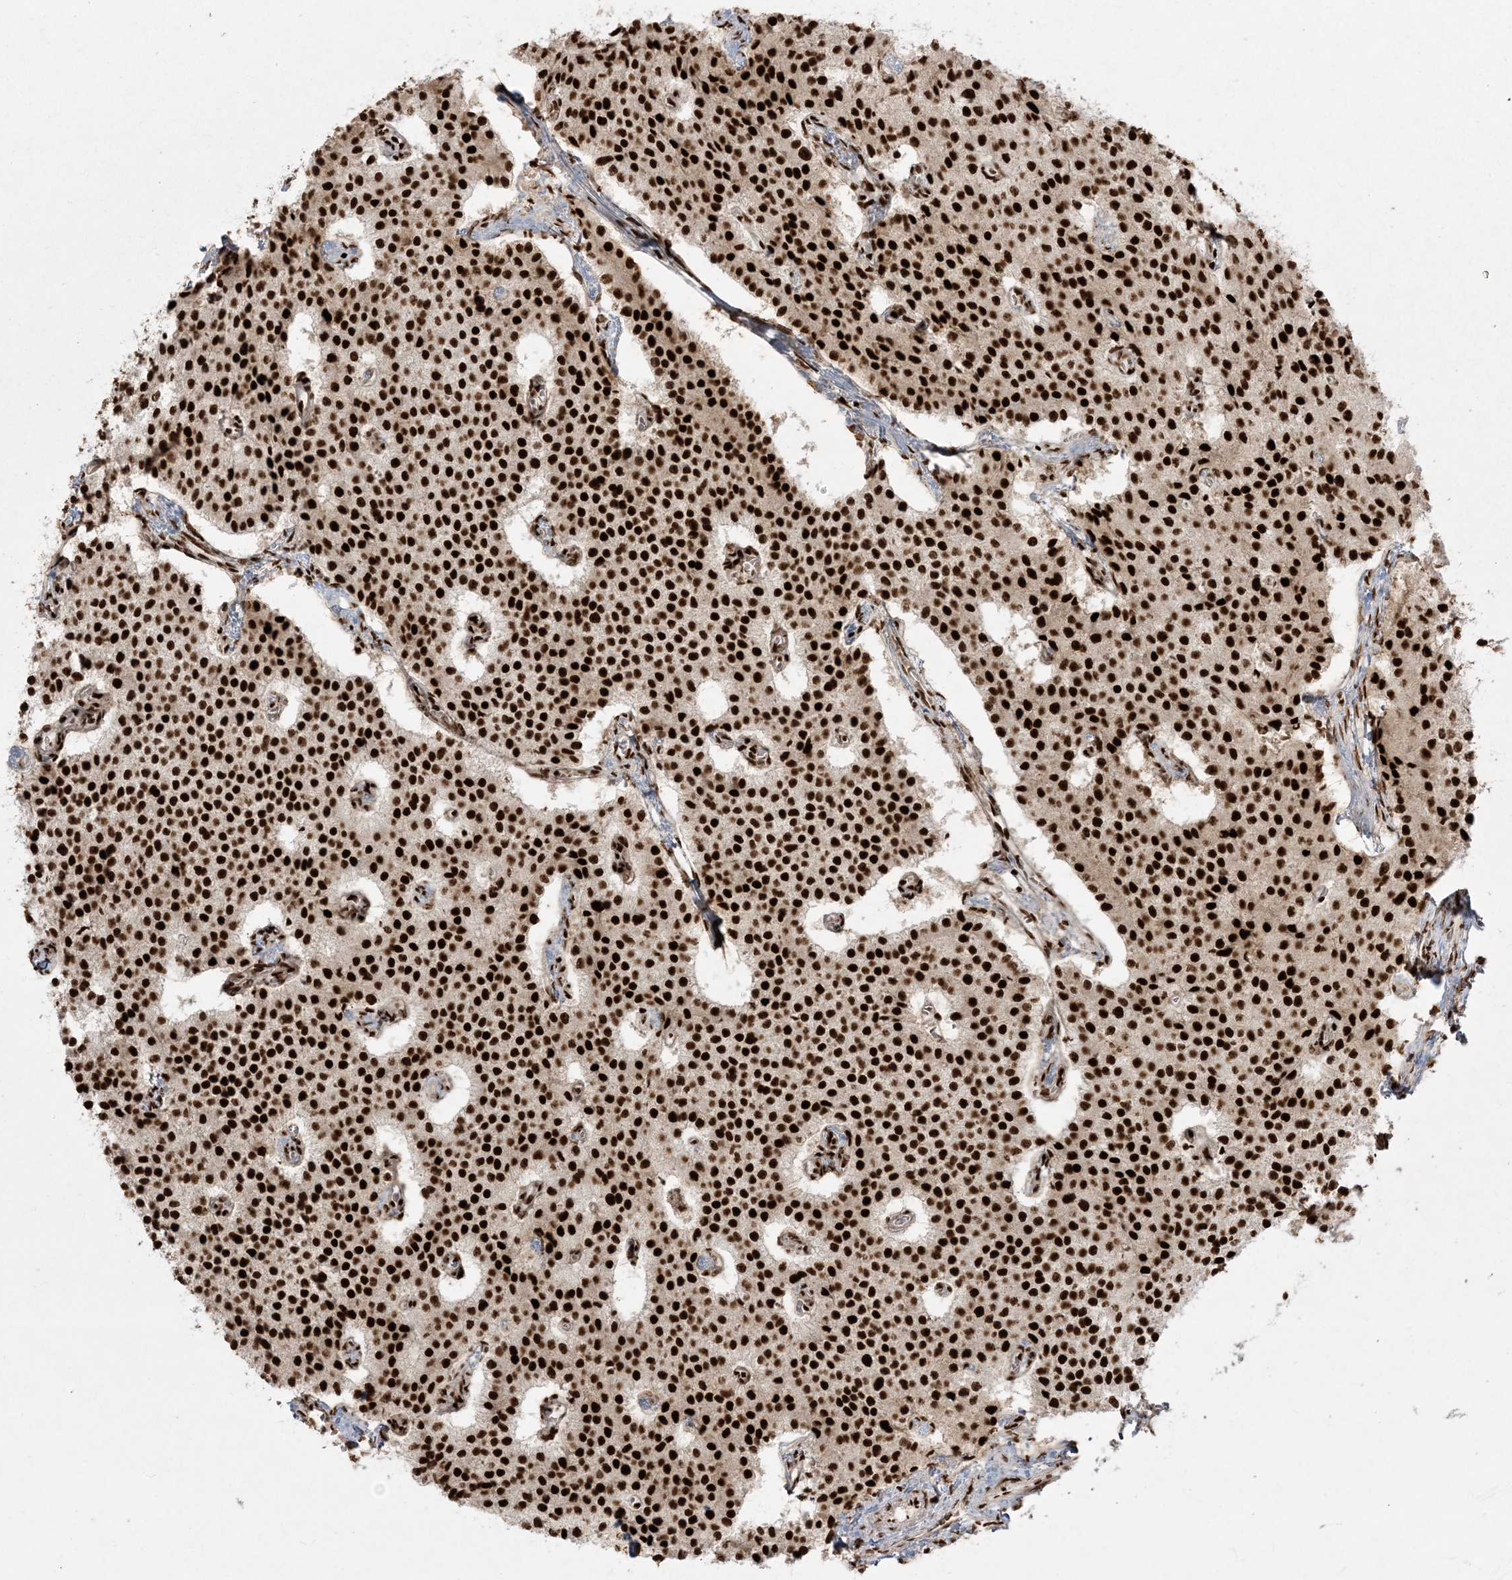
{"staining": {"intensity": "strong", "quantity": ">75%", "location": "nuclear"}, "tissue": "carcinoid", "cell_type": "Tumor cells", "image_type": "cancer", "snomed": [{"axis": "morphology", "description": "Carcinoid, malignant, NOS"}, {"axis": "topography", "description": "Colon"}], "caption": "The histopathology image shows staining of carcinoid (malignant), revealing strong nuclear protein staining (brown color) within tumor cells. (Stains: DAB in brown, nuclei in blue, Microscopy: brightfield microscopy at high magnification).", "gene": "RBM10", "patient": {"sex": "female", "age": 52}}